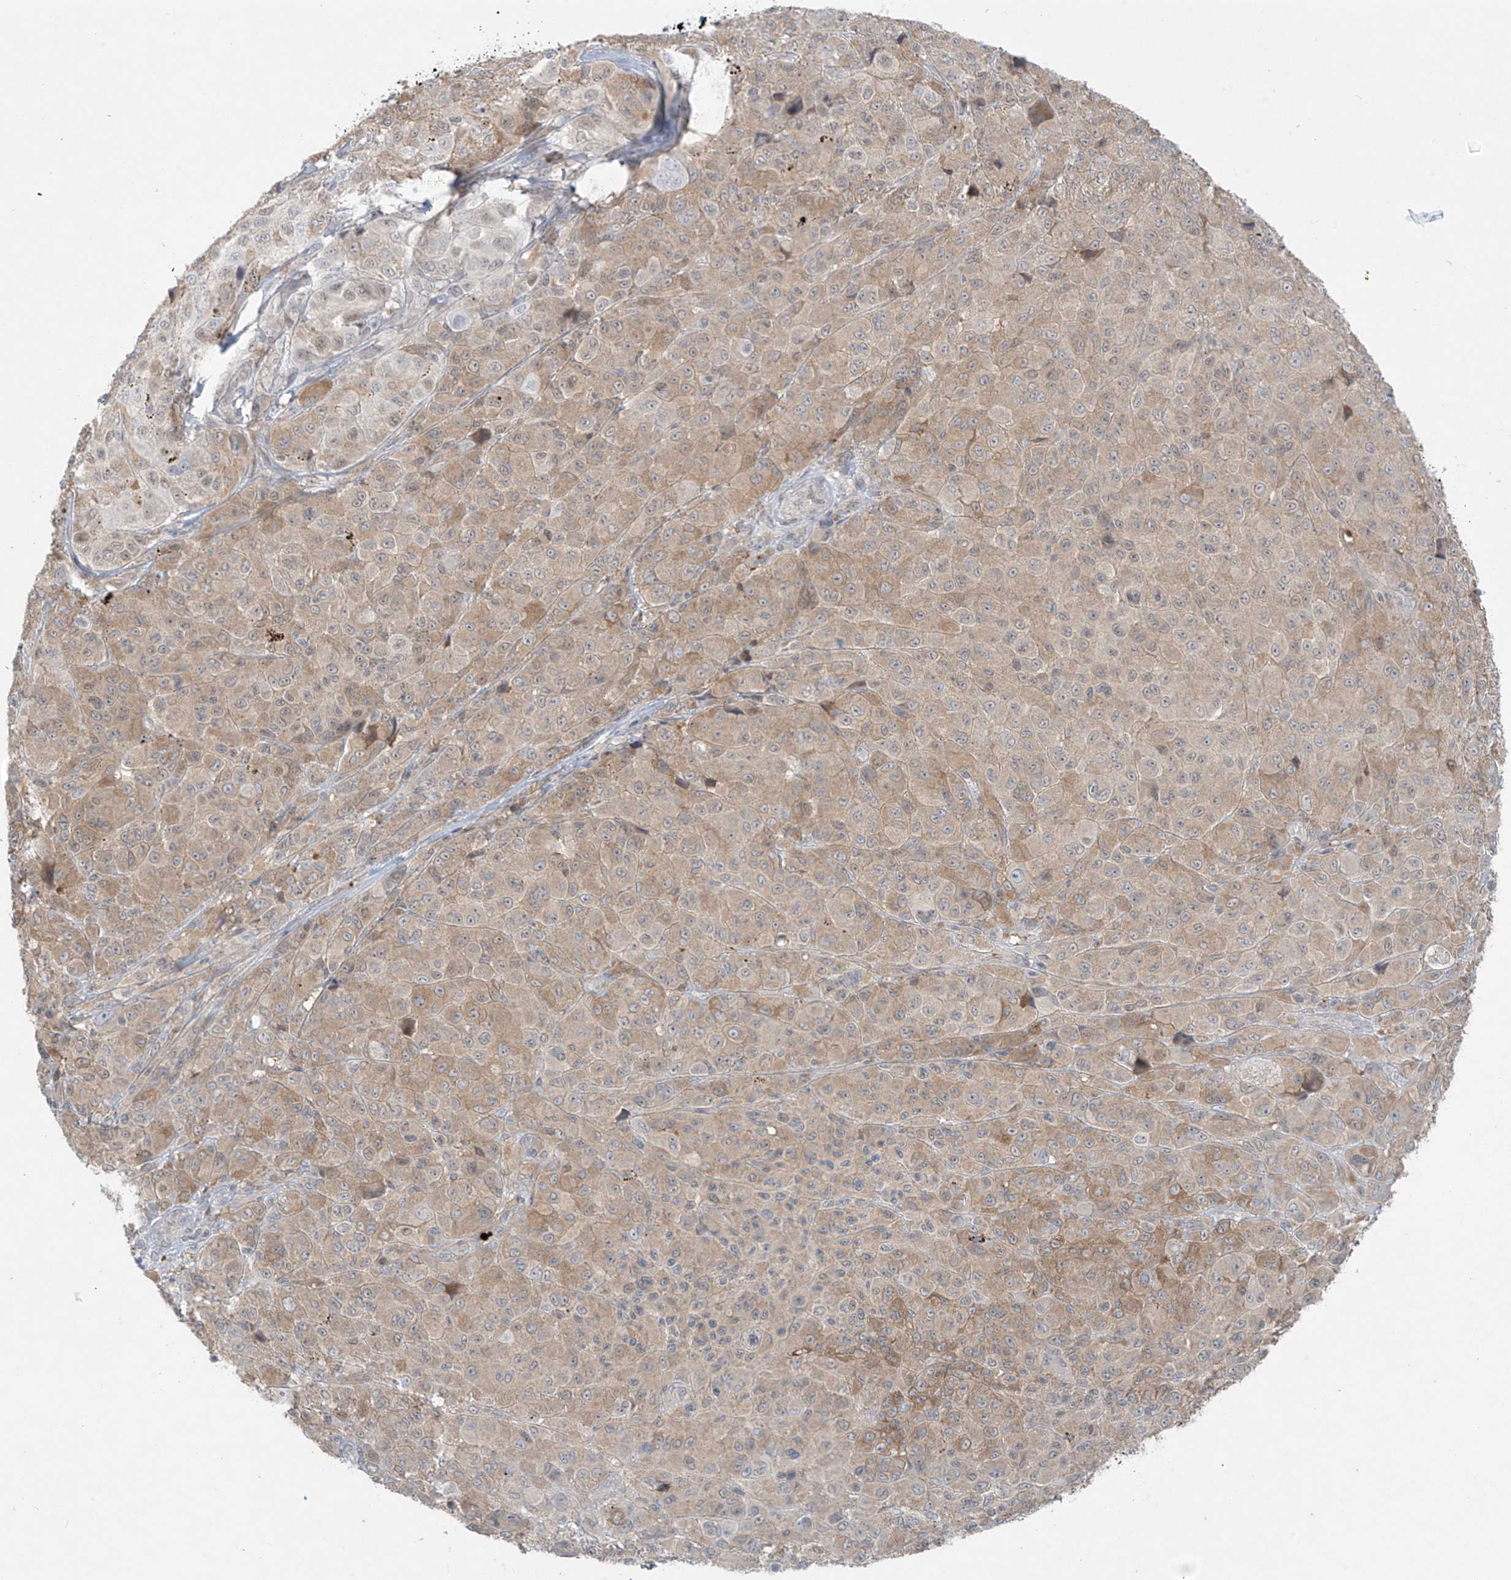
{"staining": {"intensity": "weak", "quantity": "25%-75%", "location": "cytoplasmic/membranous"}, "tissue": "melanoma", "cell_type": "Tumor cells", "image_type": "cancer", "snomed": [{"axis": "morphology", "description": "Malignant melanoma, NOS"}, {"axis": "topography", "description": "Skin of trunk"}], "caption": "Malignant melanoma was stained to show a protein in brown. There is low levels of weak cytoplasmic/membranous expression in approximately 25%-75% of tumor cells.", "gene": "PPAT", "patient": {"sex": "male", "age": 71}}